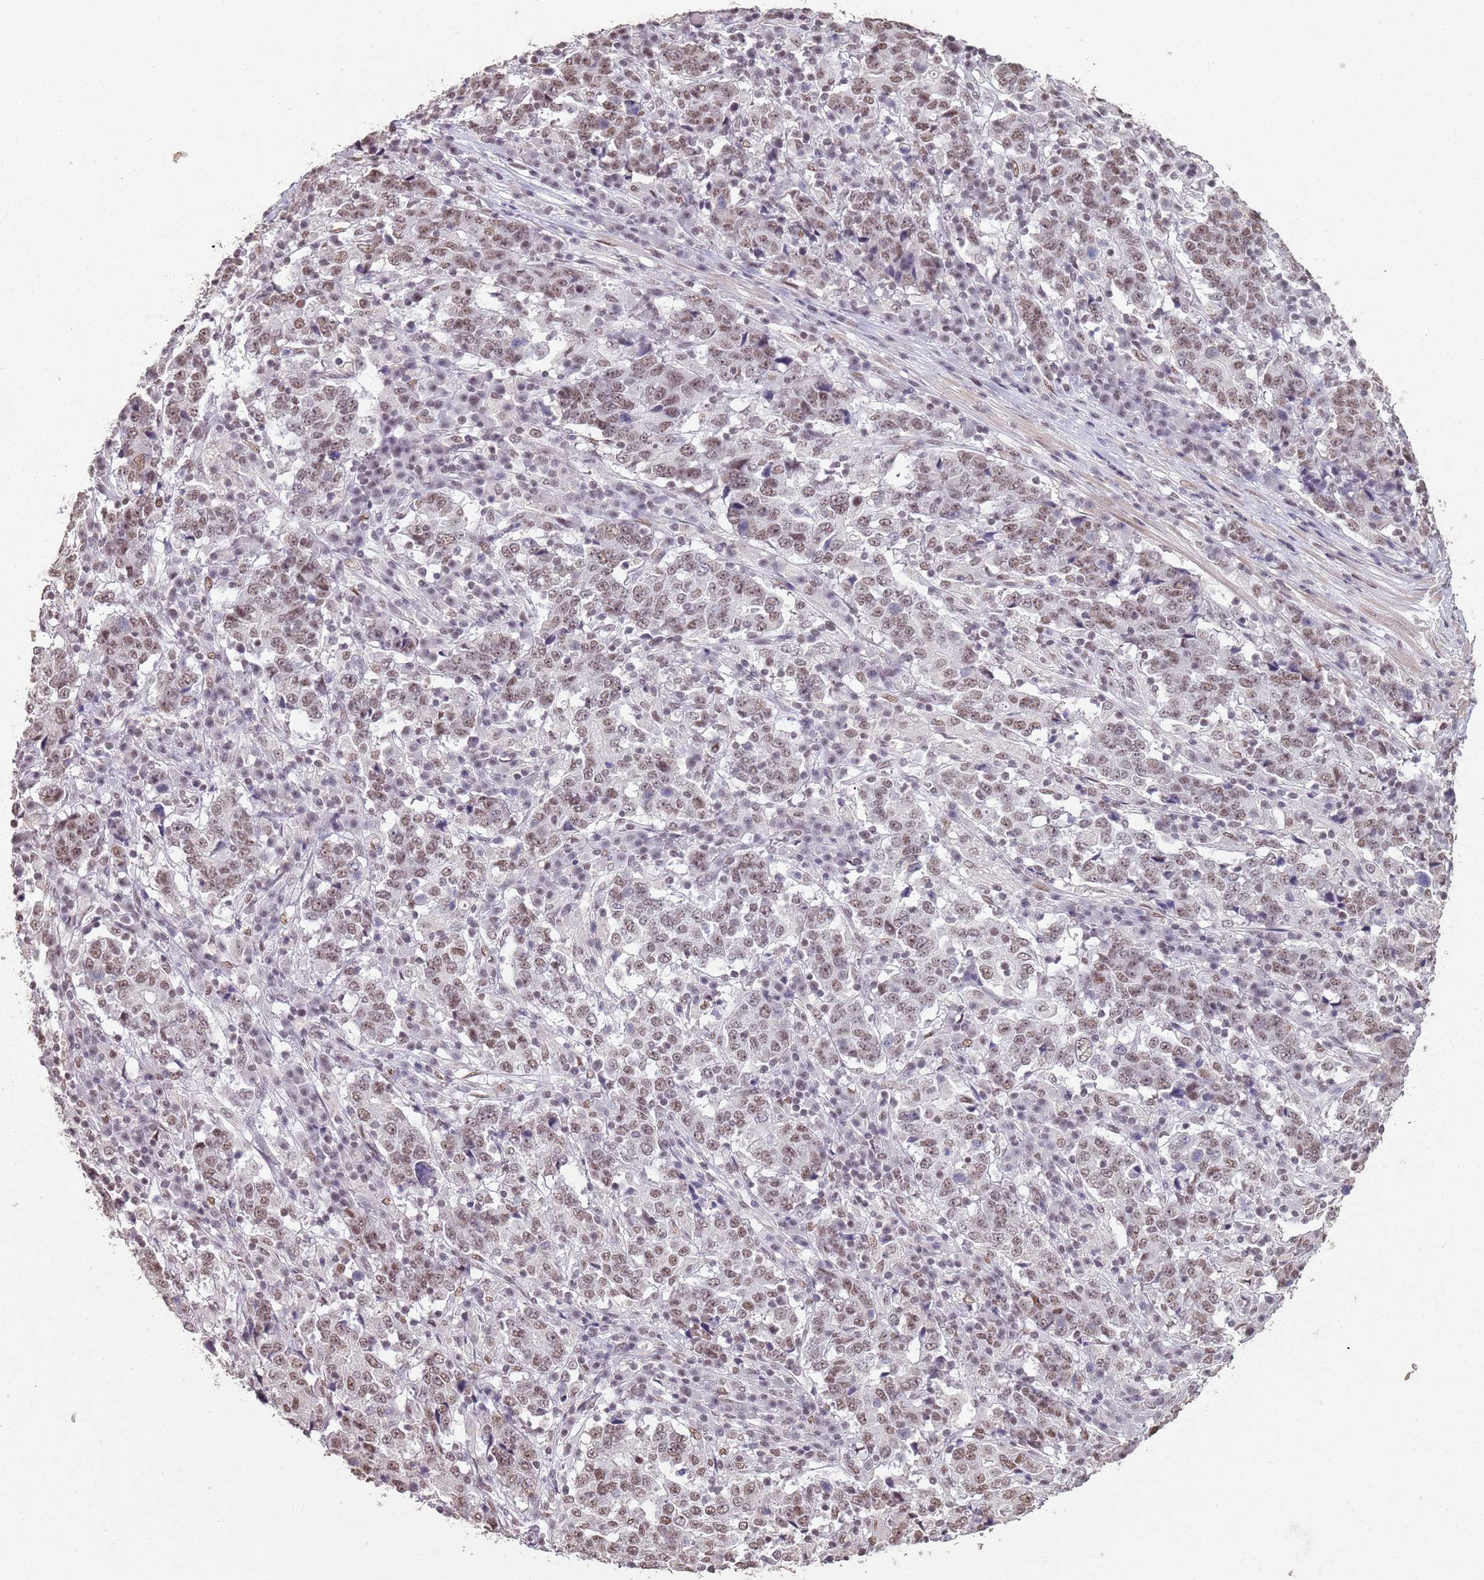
{"staining": {"intensity": "moderate", "quantity": ">75%", "location": "nuclear"}, "tissue": "stomach cancer", "cell_type": "Tumor cells", "image_type": "cancer", "snomed": [{"axis": "morphology", "description": "Adenocarcinoma, NOS"}, {"axis": "topography", "description": "Stomach"}], "caption": "Human stomach cancer stained with a protein marker shows moderate staining in tumor cells.", "gene": "ARL14EP", "patient": {"sex": "male", "age": 59}}